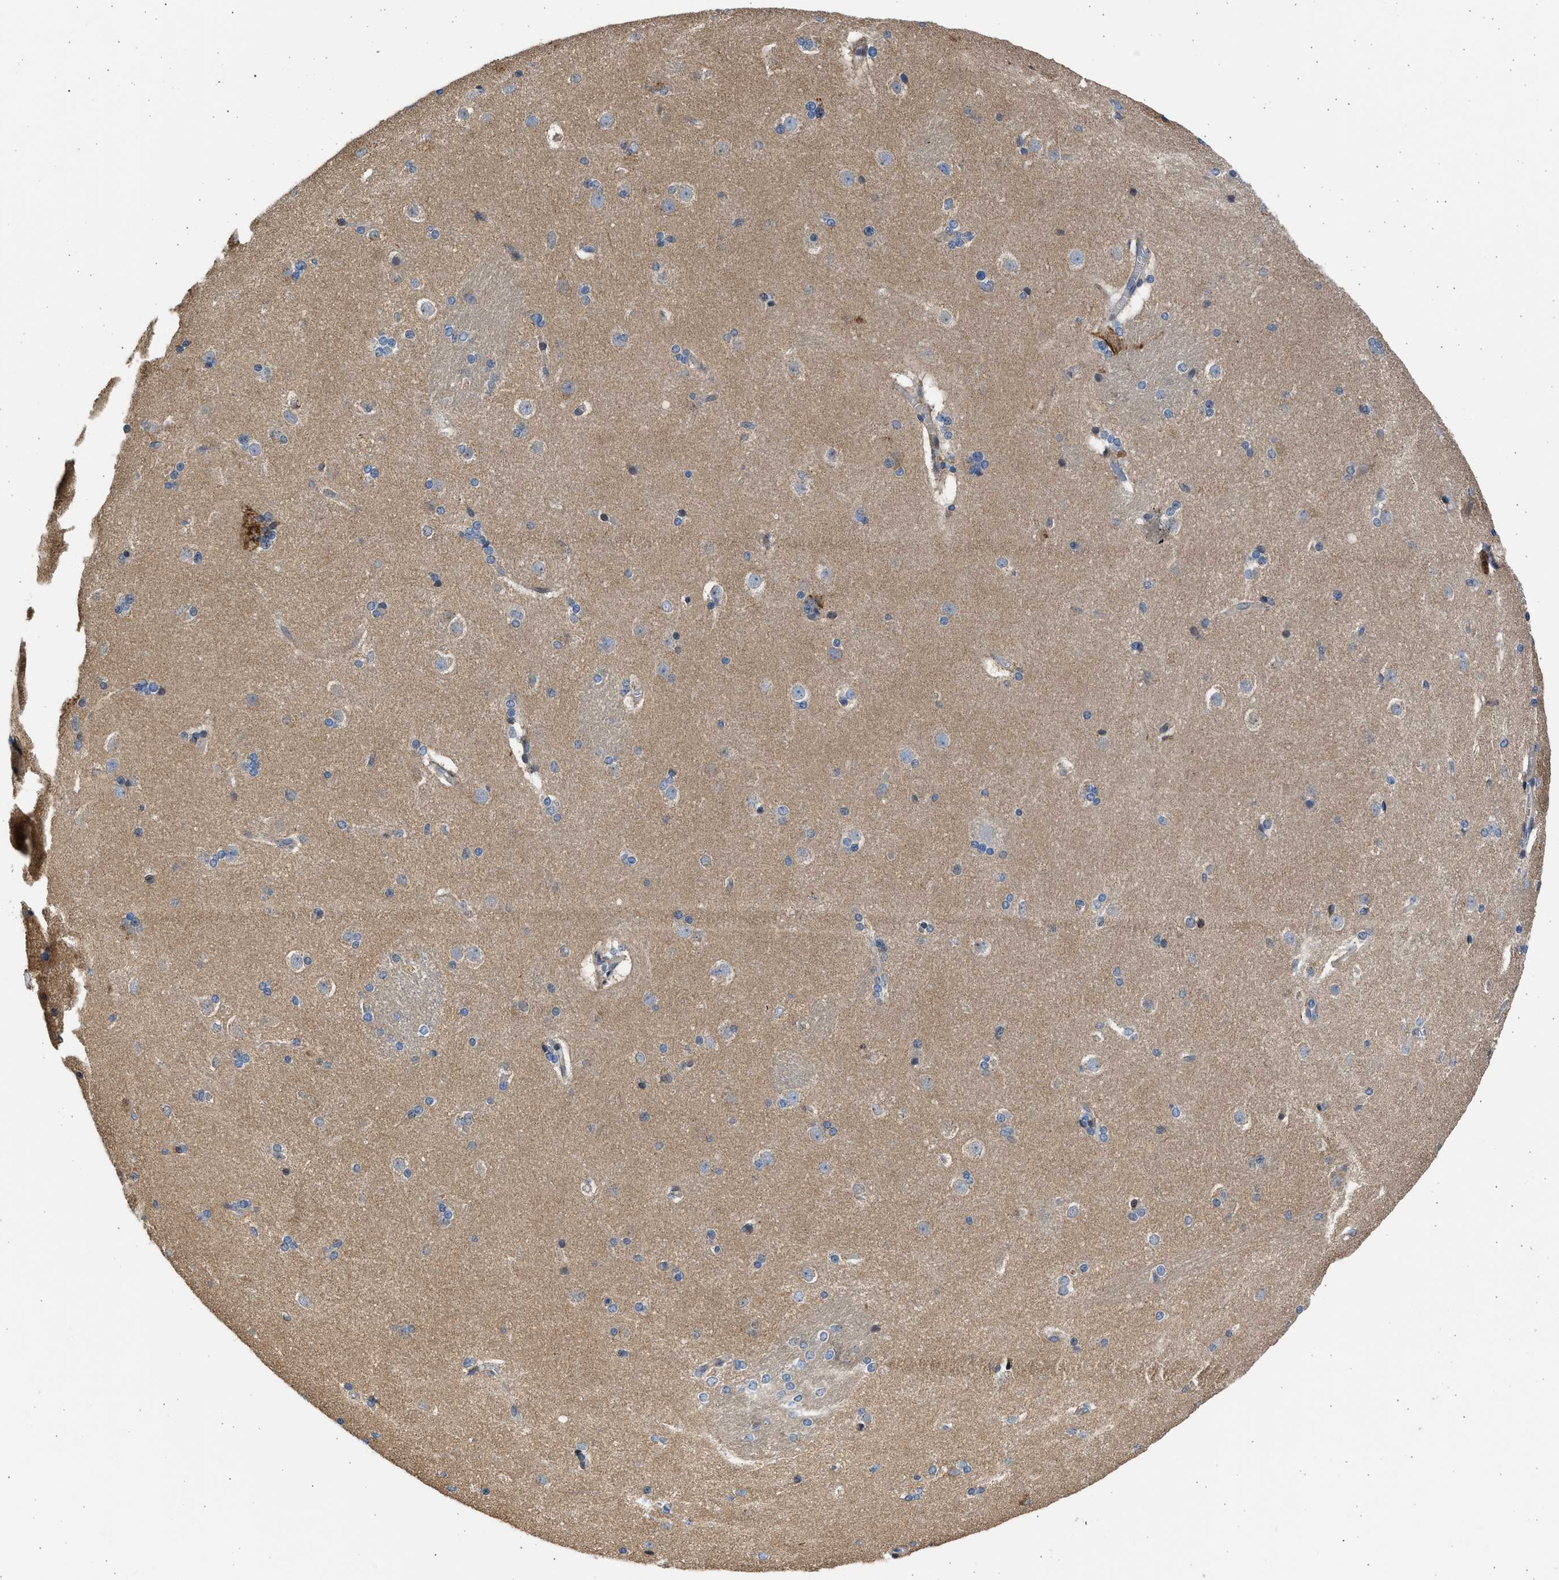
{"staining": {"intensity": "weak", "quantity": "<25%", "location": "cytoplasmic/membranous"}, "tissue": "caudate", "cell_type": "Glial cells", "image_type": "normal", "snomed": [{"axis": "morphology", "description": "Normal tissue, NOS"}, {"axis": "topography", "description": "Lateral ventricle wall"}], "caption": "Normal caudate was stained to show a protein in brown. There is no significant expression in glial cells. Brightfield microscopy of IHC stained with DAB (3,3'-diaminobenzidine) (brown) and hematoxylin (blue), captured at high magnification.", "gene": "PLD2", "patient": {"sex": "female", "age": 19}}